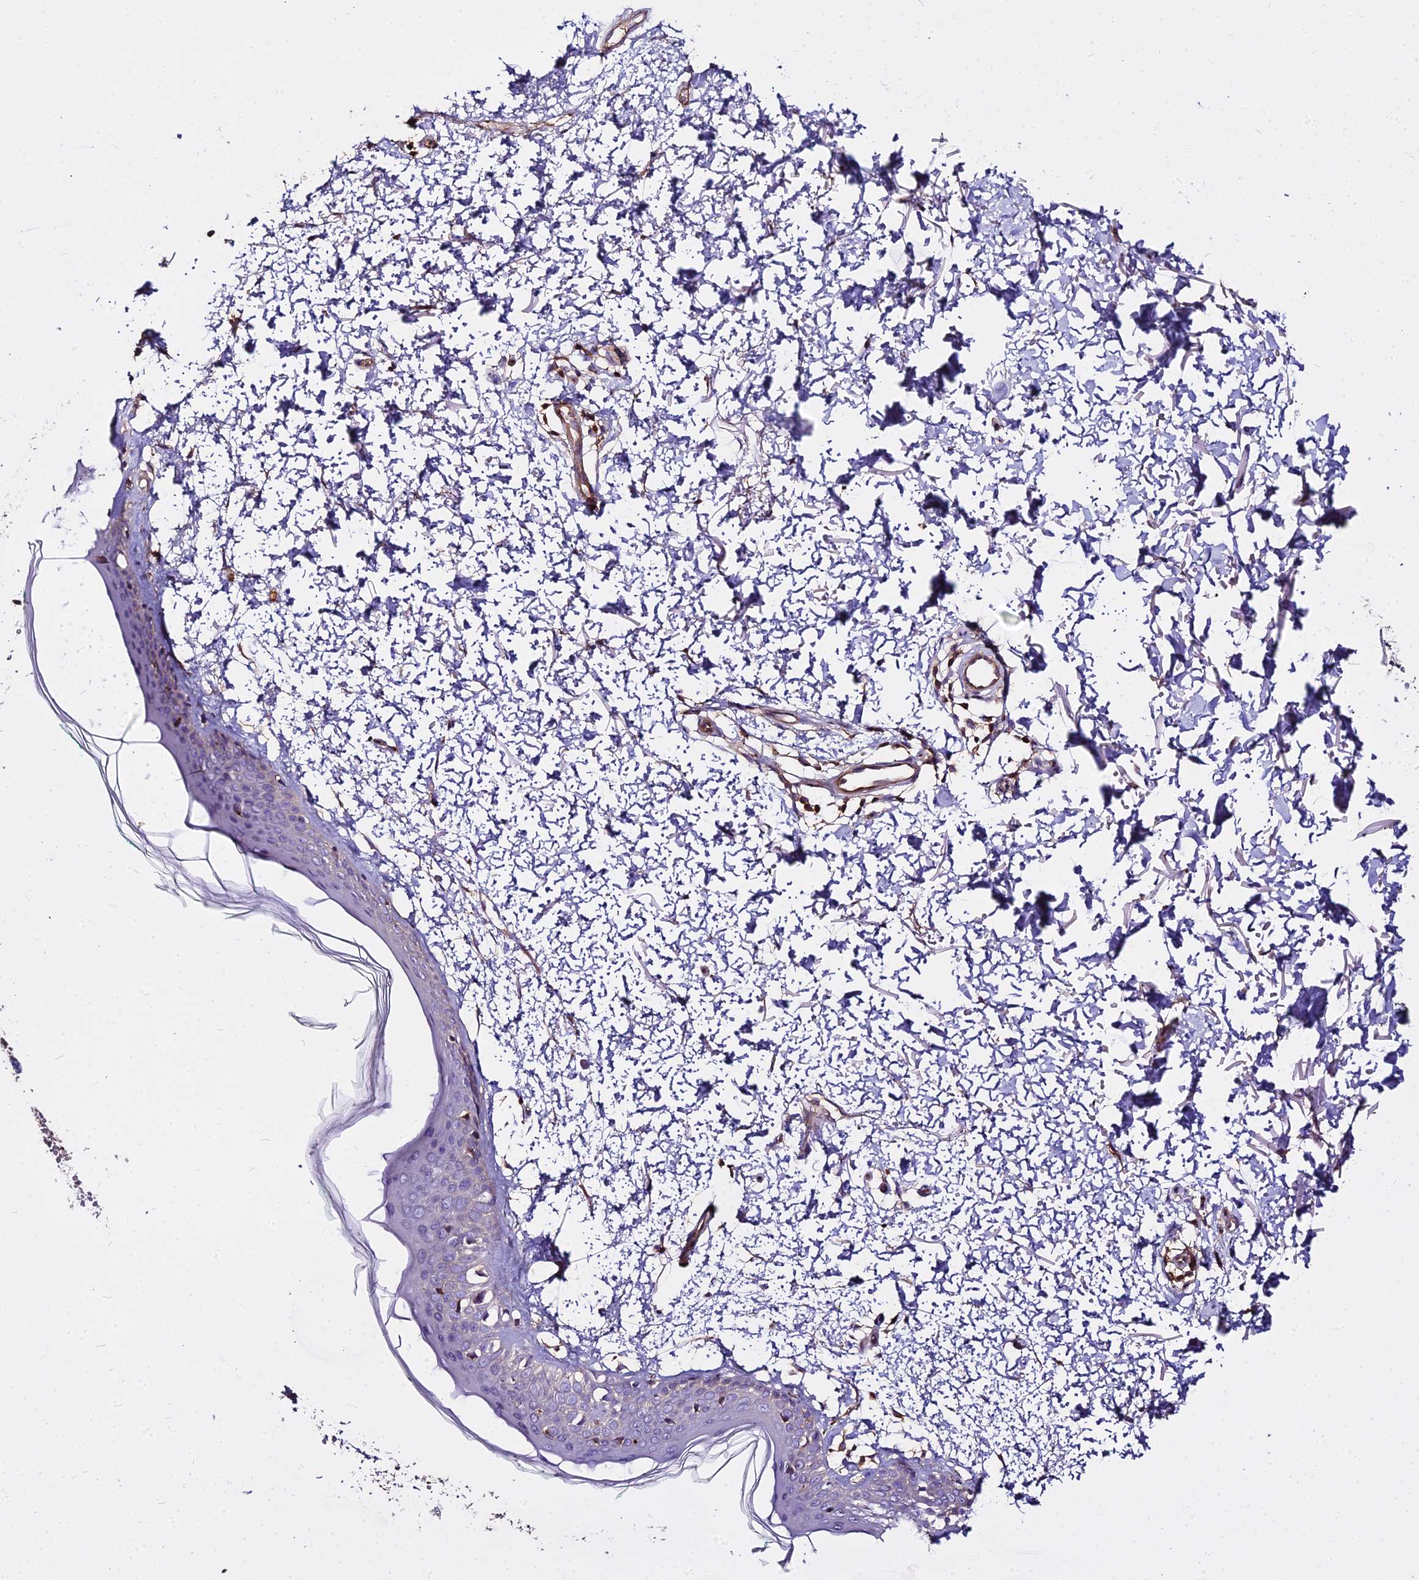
{"staining": {"intensity": "negative", "quantity": "none", "location": "none"}, "tissue": "skin", "cell_type": "Fibroblasts", "image_type": "normal", "snomed": [{"axis": "morphology", "description": "Normal tissue, NOS"}, {"axis": "topography", "description": "Skin"}], "caption": "DAB immunohistochemical staining of normal human skin reveals no significant positivity in fibroblasts. Brightfield microscopy of IHC stained with DAB (3,3'-diaminobenzidine) (brown) and hematoxylin (blue), captured at high magnification.", "gene": "GLYAT", "patient": {"sex": "male", "age": 66}}